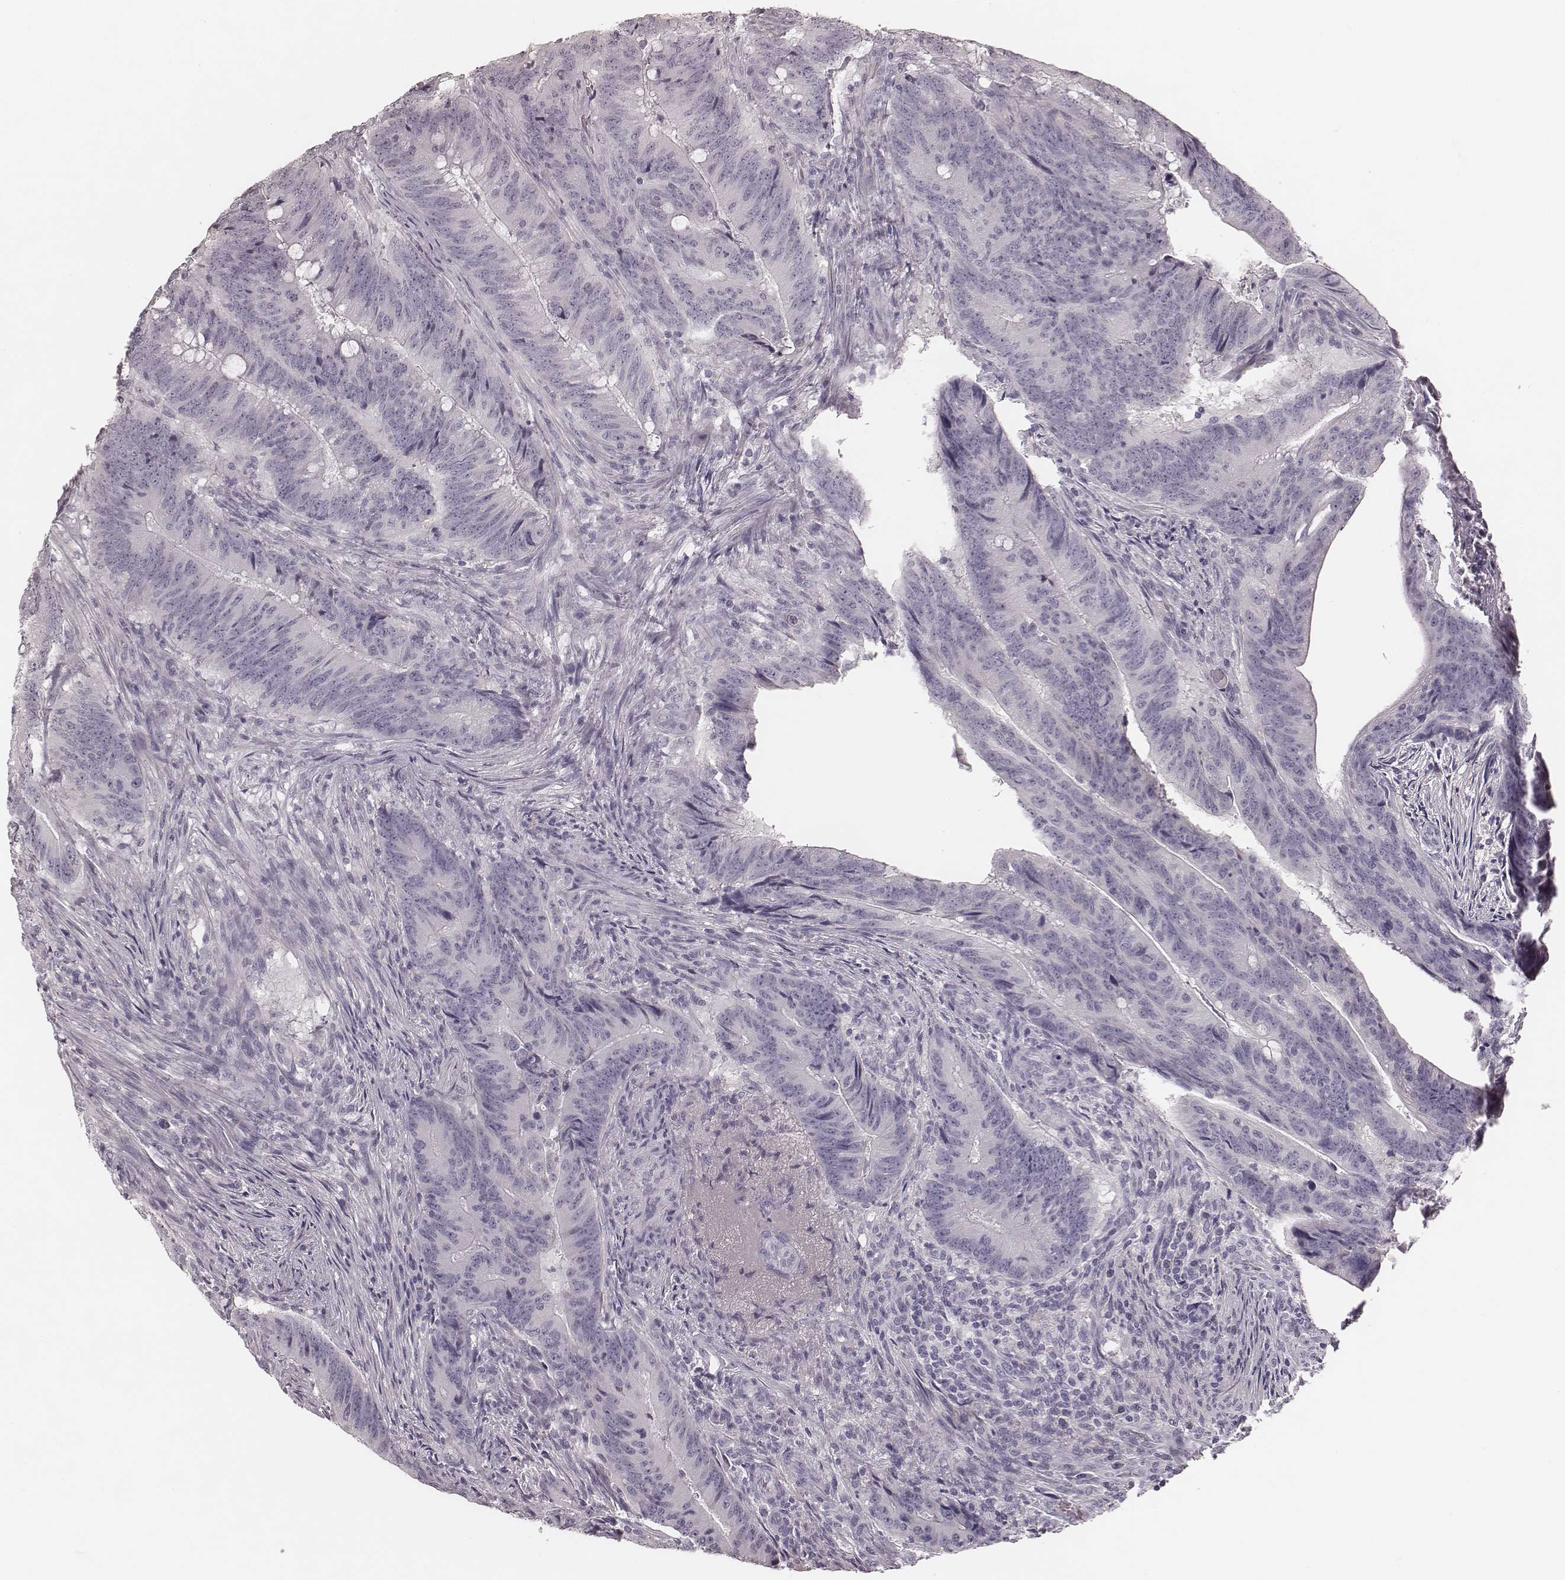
{"staining": {"intensity": "negative", "quantity": "none", "location": "none"}, "tissue": "colorectal cancer", "cell_type": "Tumor cells", "image_type": "cancer", "snomed": [{"axis": "morphology", "description": "Adenocarcinoma, NOS"}, {"axis": "topography", "description": "Colon"}], "caption": "Immunohistochemical staining of human colorectal adenocarcinoma demonstrates no significant positivity in tumor cells.", "gene": "SMIM24", "patient": {"sex": "female", "age": 87}}